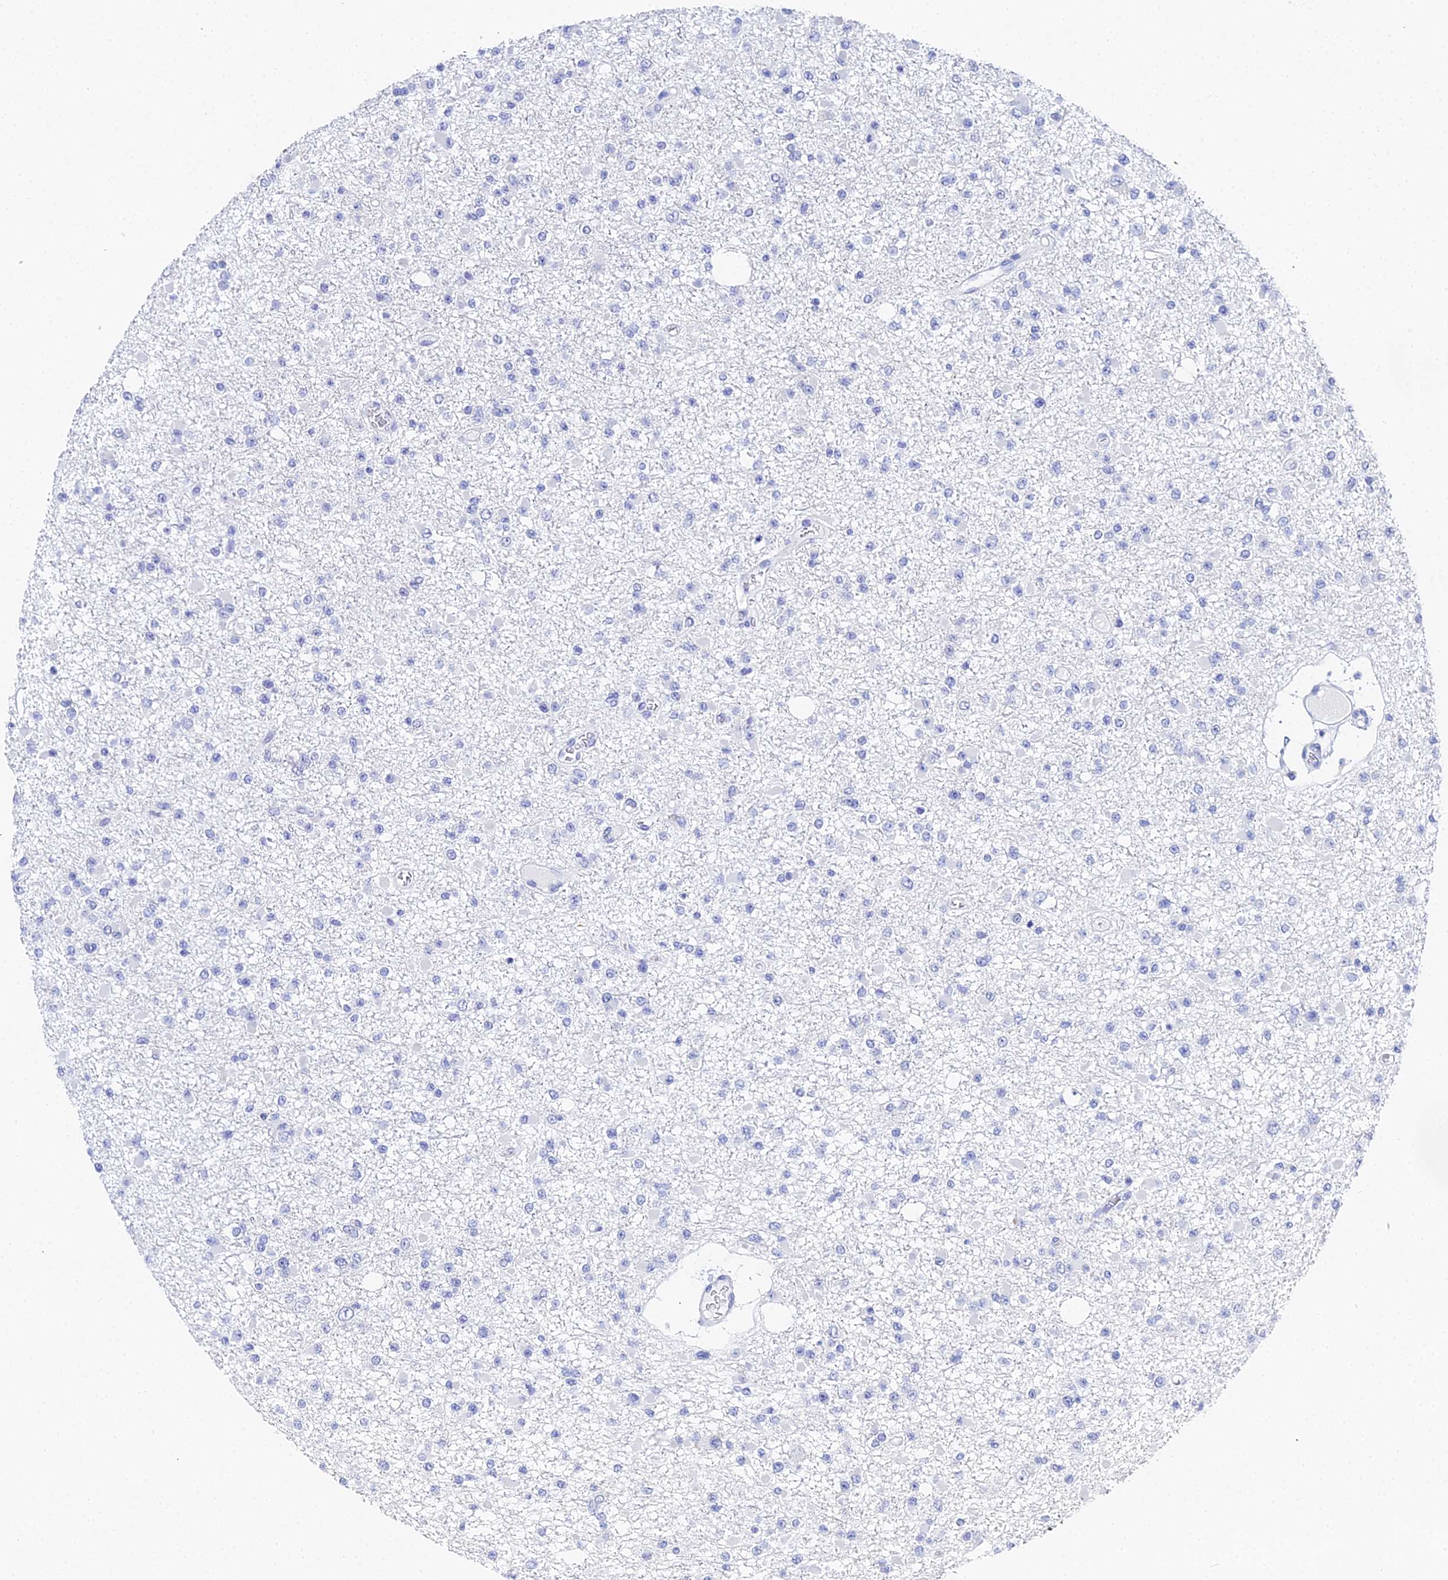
{"staining": {"intensity": "negative", "quantity": "none", "location": "none"}, "tissue": "glioma", "cell_type": "Tumor cells", "image_type": "cancer", "snomed": [{"axis": "morphology", "description": "Glioma, malignant, Low grade"}, {"axis": "topography", "description": "Brain"}], "caption": "An image of malignant glioma (low-grade) stained for a protein shows no brown staining in tumor cells. (Stains: DAB immunohistochemistry with hematoxylin counter stain, Microscopy: brightfield microscopy at high magnification).", "gene": "OCM", "patient": {"sex": "female", "age": 22}}